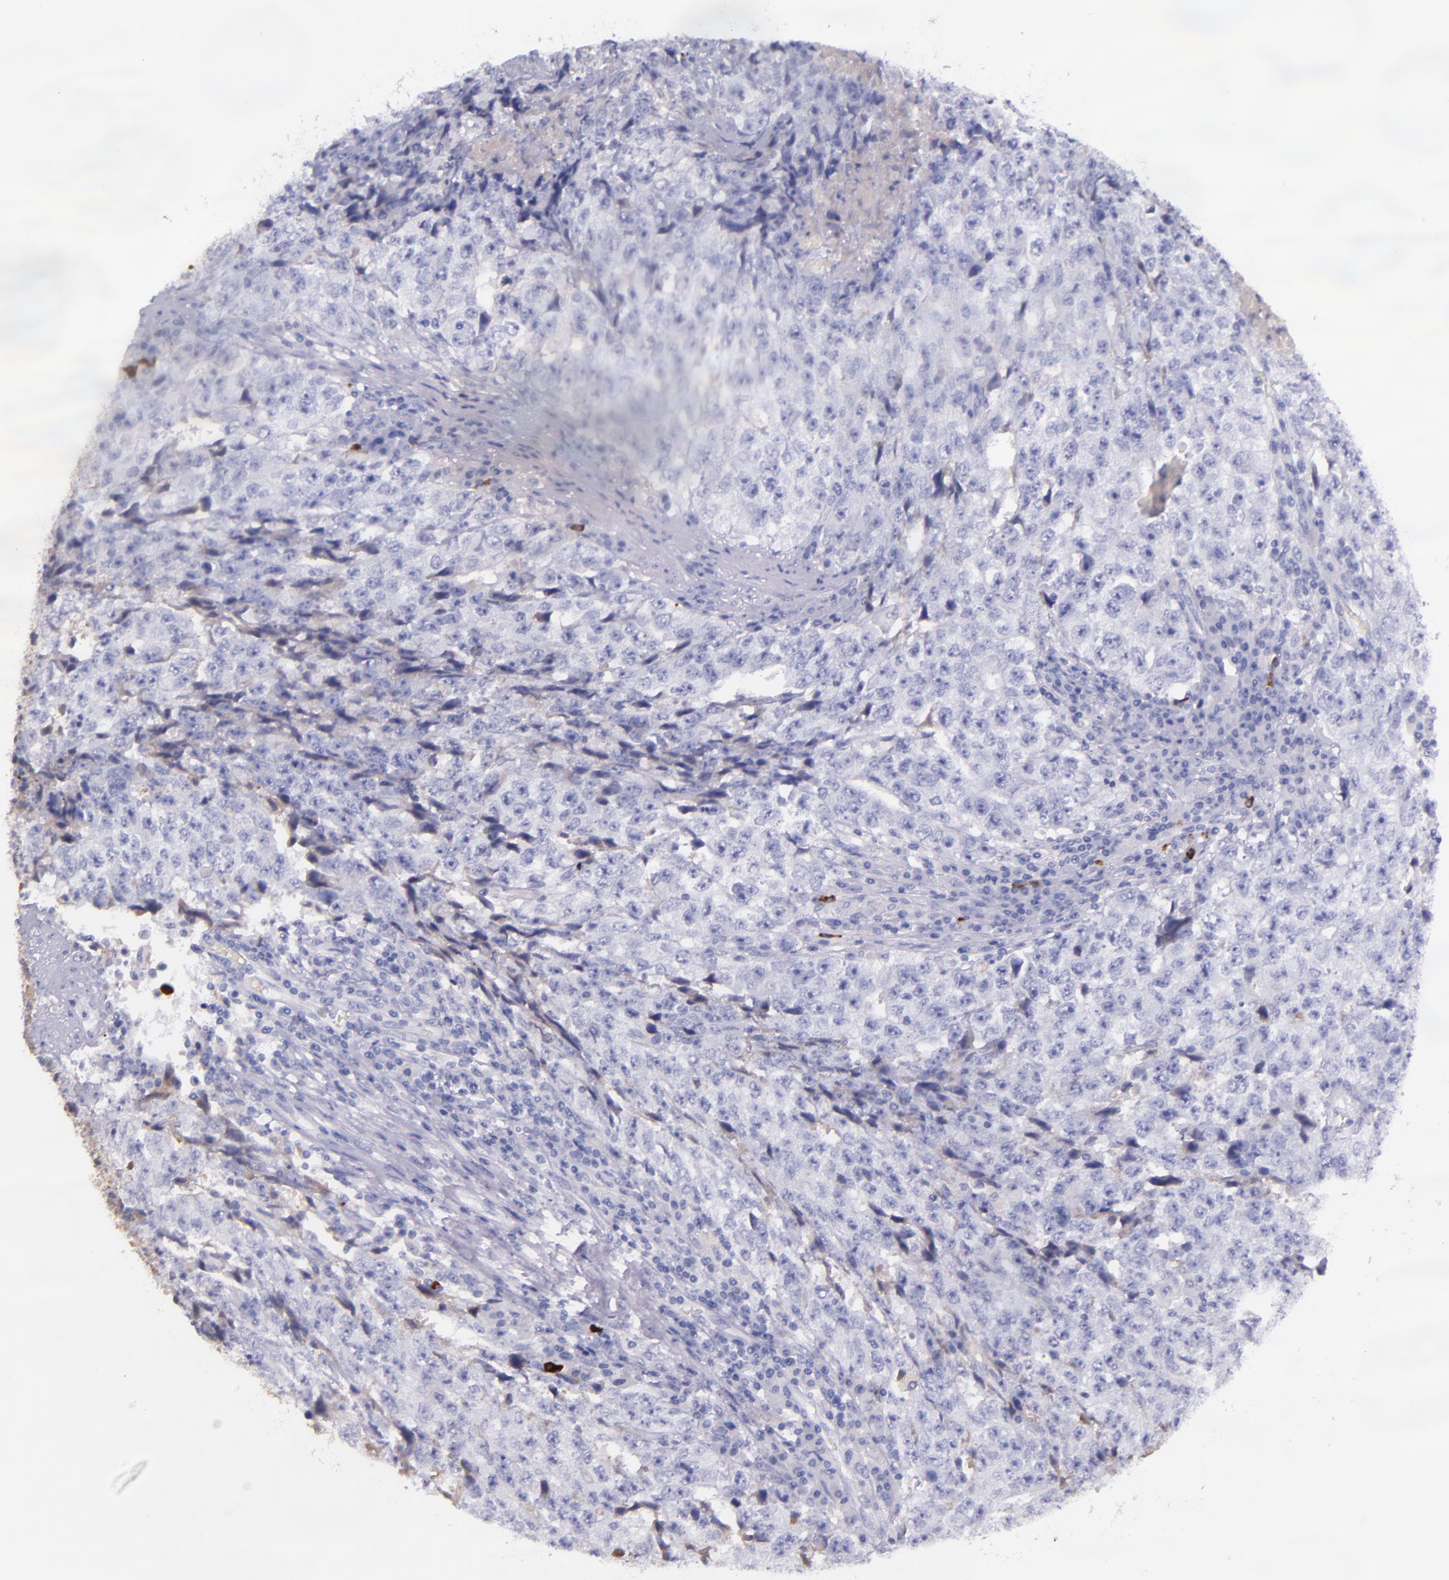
{"staining": {"intensity": "negative", "quantity": "none", "location": "none"}, "tissue": "testis cancer", "cell_type": "Tumor cells", "image_type": "cancer", "snomed": [{"axis": "morphology", "description": "Necrosis, NOS"}, {"axis": "morphology", "description": "Carcinoma, Embryonal, NOS"}, {"axis": "topography", "description": "Testis"}], "caption": "Human testis cancer stained for a protein using immunohistochemistry (IHC) exhibits no positivity in tumor cells.", "gene": "KNG1", "patient": {"sex": "male", "age": 19}}